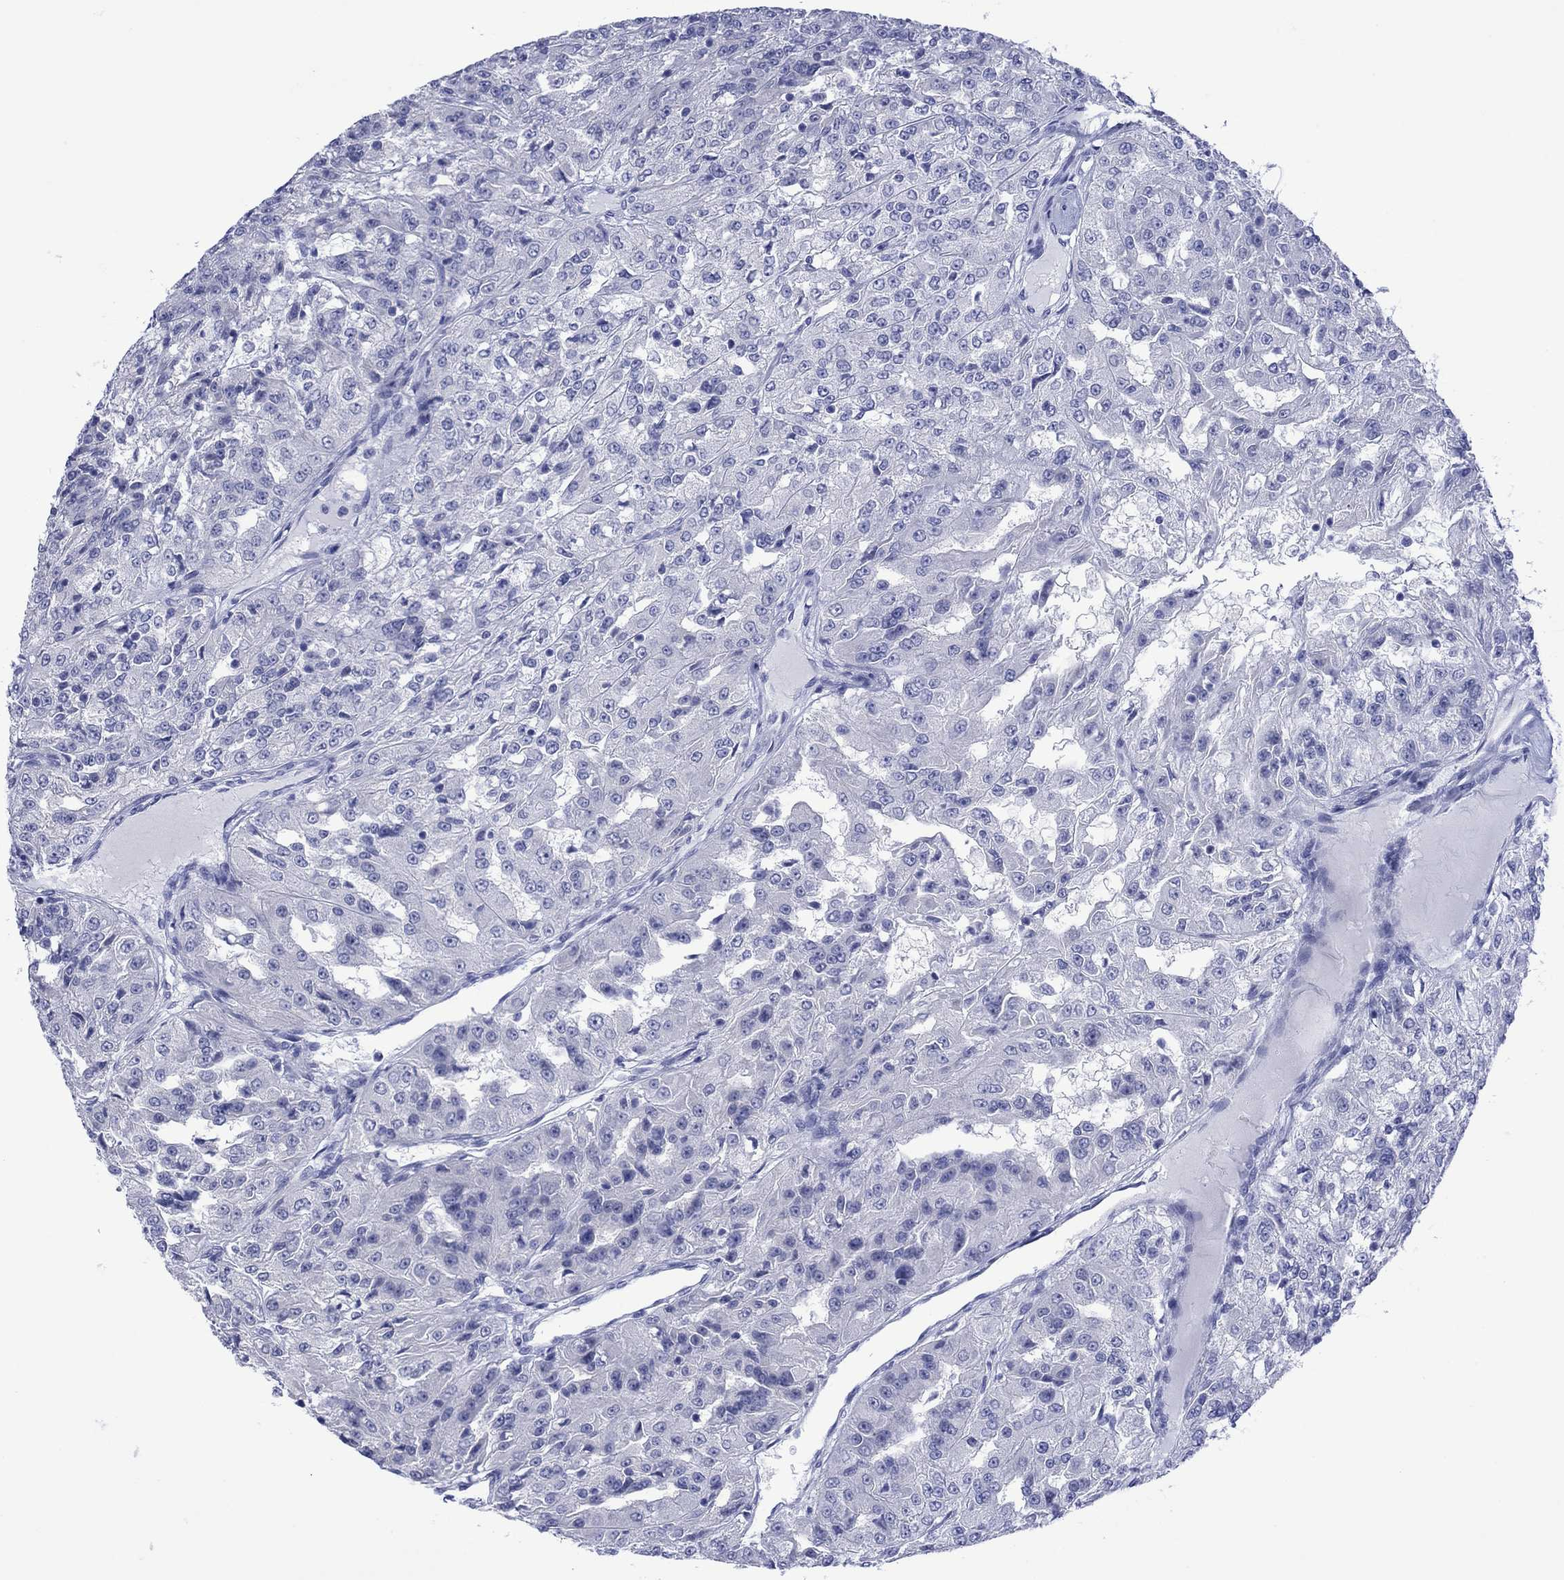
{"staining": {"intensity": "negative", "quantity": "none", "location": "none"}, "tissue": "renal cancer", "cell_type": "Tumor cells", "image_type": "cancer", "snomed": [{"axis": "morphology", "description": "Adenocarcinoma, NOS"}, {"axis": "topography", "description": "Kidney"}], "caption": "The image exhibits no staining of tumor cells in renal cancer.", "gene": "MLANA", "patient": {"sex": "female", "age": 63}}